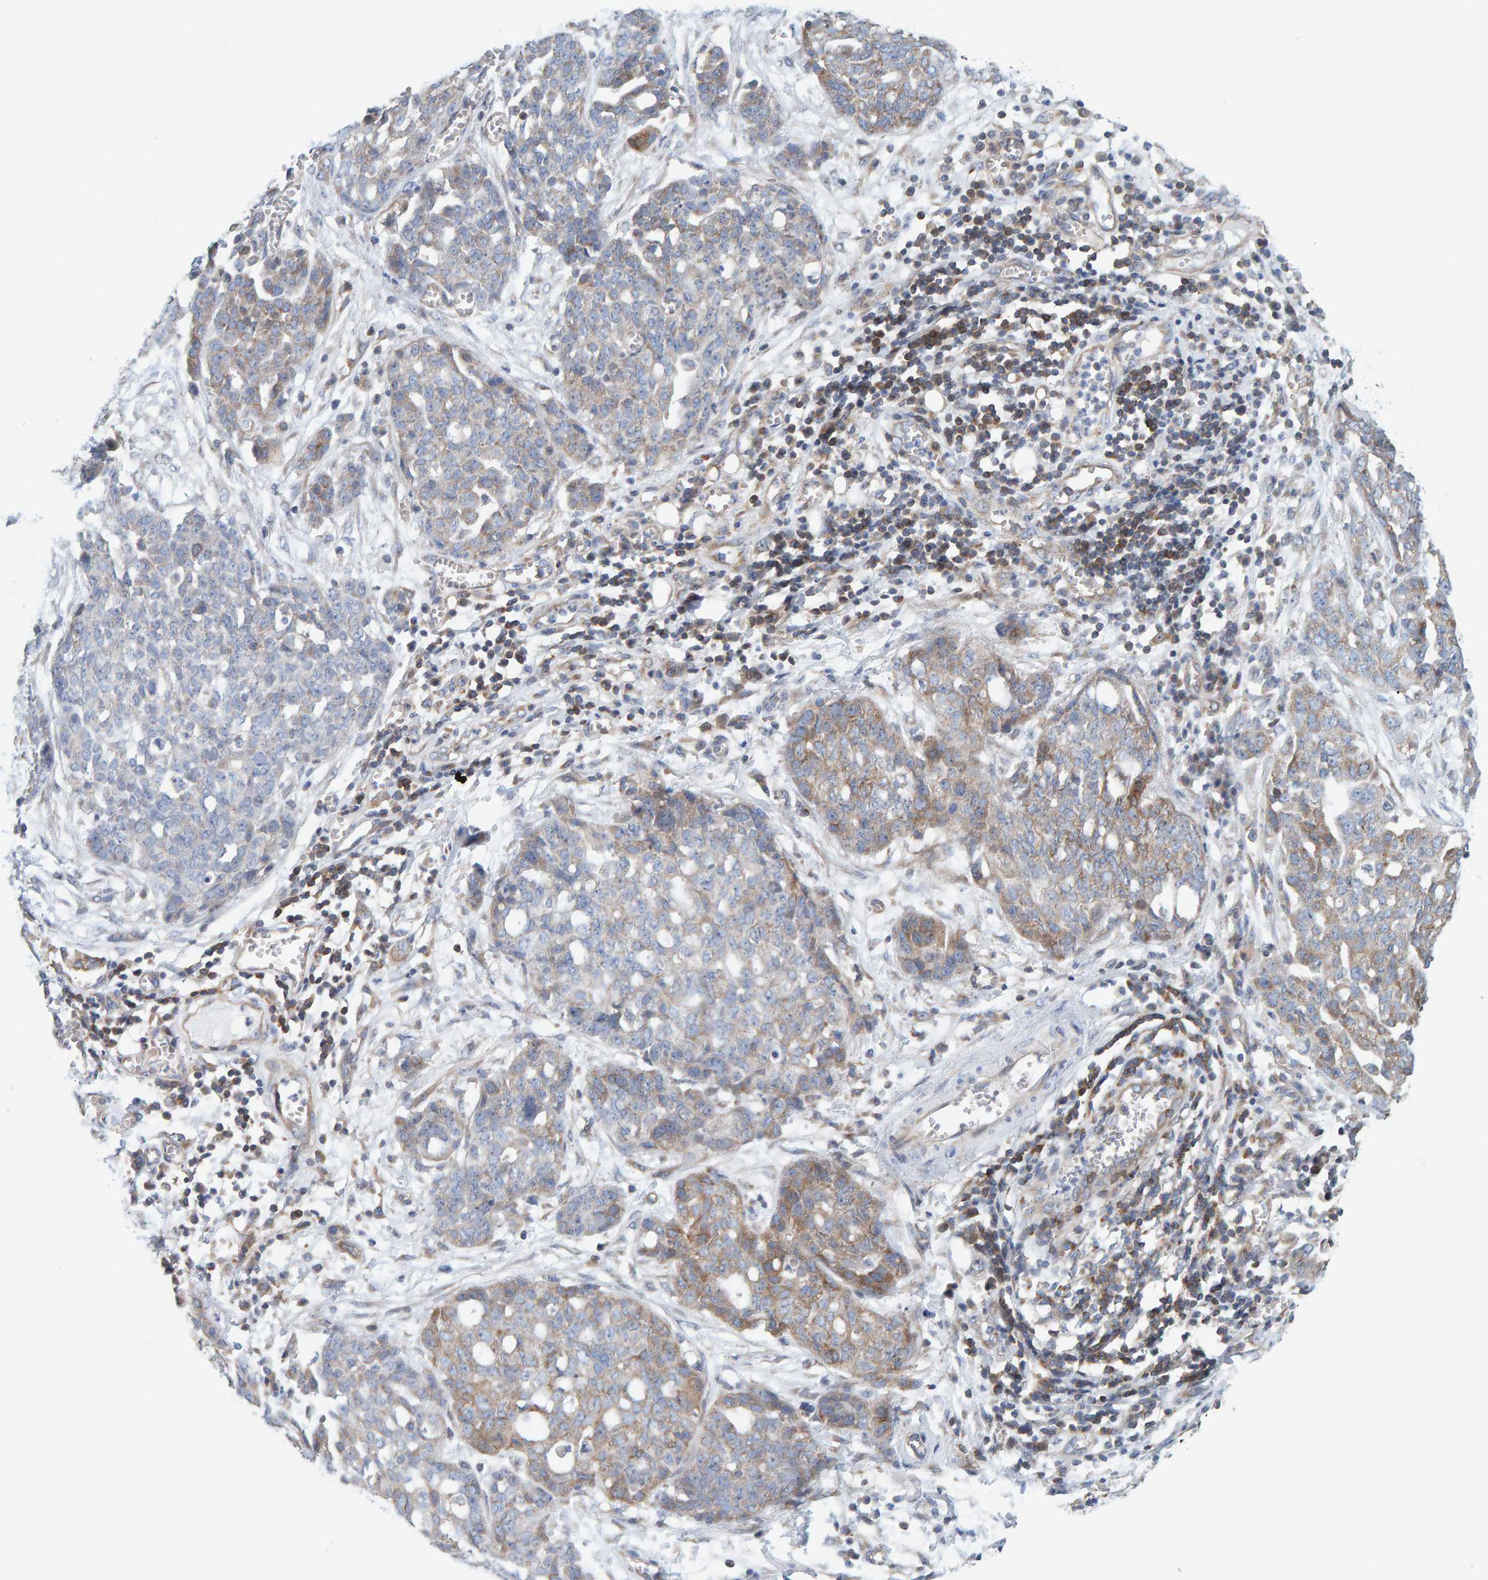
{"staining": {"intensity": "moderate", "quantity": "<25%", "location": "cytoplasmic/membranous"}, "tissue": "ovarian cancer", "cell_type": "Tumor cells", "image_type": "cancer", "snomed": [{"axis": "morphology", "description": "Cystadenocarcinoma, serous, NOS"}, {"axis": "topography", "description": "Soft tissue"}, {"axis": "topography", "description": "Ovary"}], "caption": "High-magnification brightfield microscopy of serous cystadenocarcinoma (ovarian) stained with DAB (3,3'-diaminobenzidine) (brown) and counterstained with hematoxylin (blue). tumor cells exhibit moderate cytoplasmic/membranous positivity is appreciated in approximately<25% of cells.", "gene": "RGP1", "patient": {"sex": "female", "age": 57}}